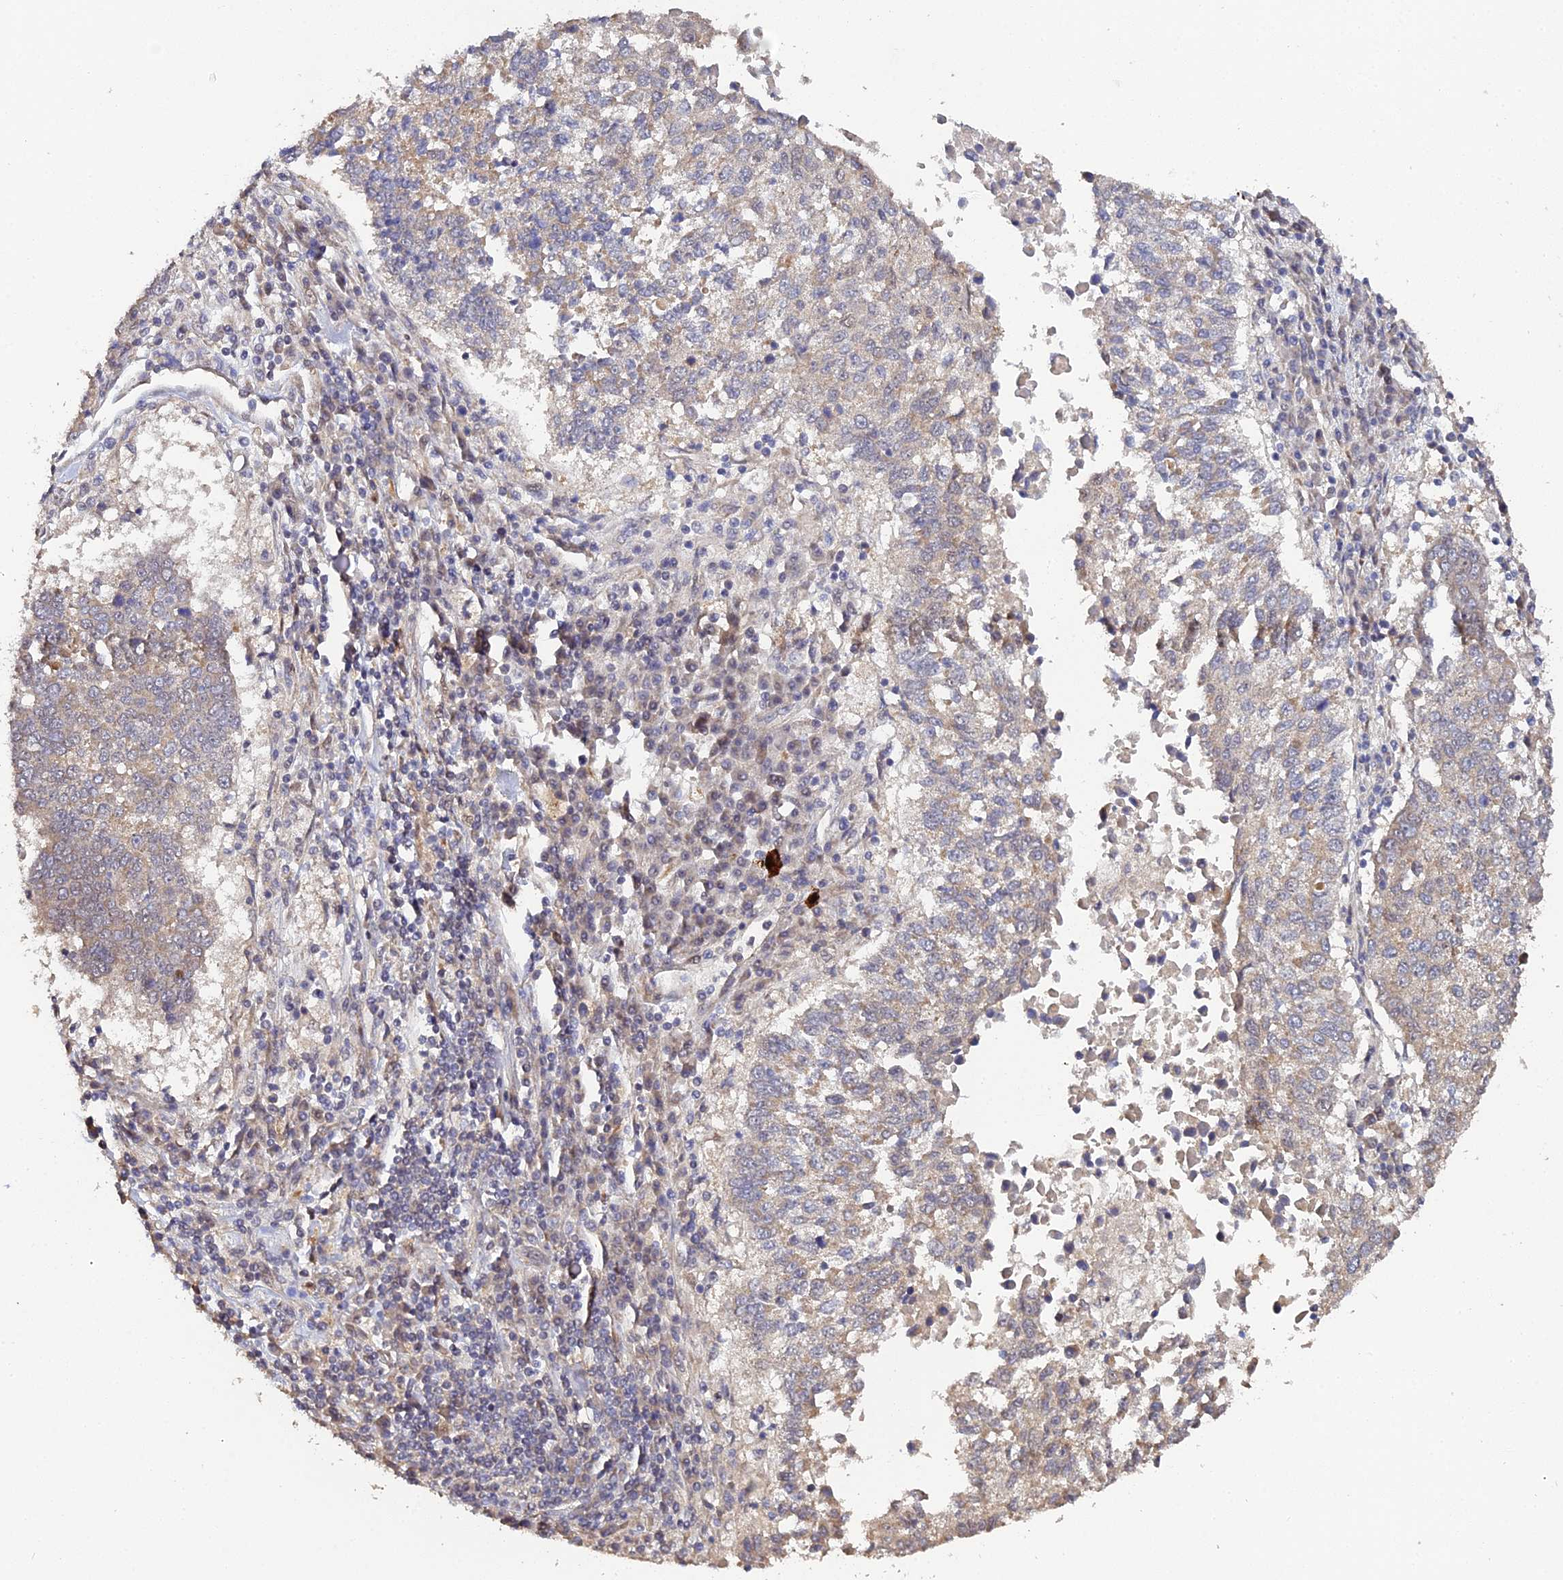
{"staining": {"intensity": "weak", "quantity": "25%-75%", "location": "cytoplasmic/membranous"}, "tissue": "lung cancer", "cell_type": "Tumor cells", "image_type": "cancer", "snomed": [{"axis": "morphology", "description": "Squamous cell carcinoma, NOS"}, {"axis": "topography", "description": "Lung"}], "caption": "Immunohistochemistry (IHC) staining of lung squamous cell carcinoma, which shows low levels of weak cytoplasmic/membranous positivity in approximately 25%-75% of tumor cells indicating weak cytoplasmic/membranous protein positivity. The staining was performed using DAB (3,3'-diaminobenzidine) (brown) for protein detection and nuclei were counterstained in hematoxylin (blue).", "gene": "ERCC5", "patient": {"sex": "male", "age": 73}}